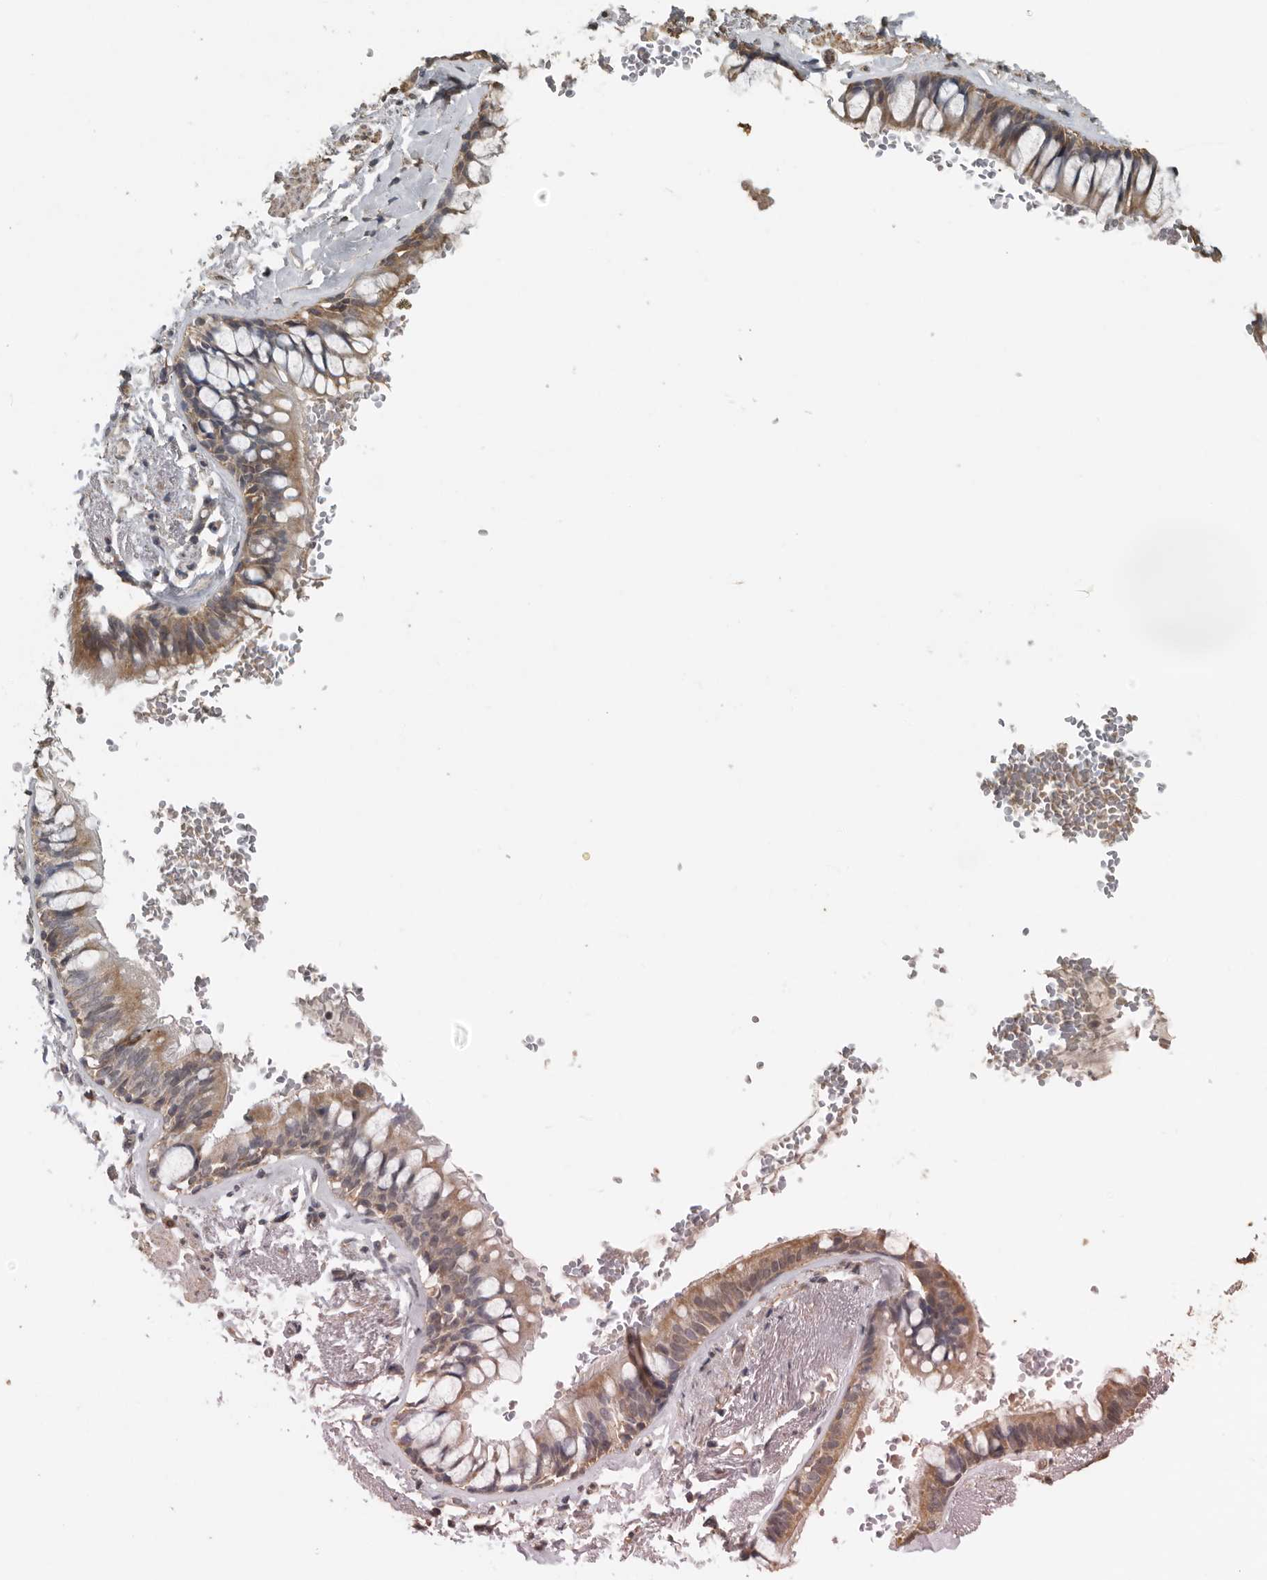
{"staining": {"intensity": "weak", "quantity": "25%-75%", "location": "cytoplasmic/membranous,nuclear"}, "tissue": "soft tissue", "cell_type": "Fibroblasts", "image_type": "normal", "snomed": [{"axis": "morphology", "description": "Normal tissue, NOS"}, {"axis": "topography", "description": "Cartilage tissue"}, {"axis": "topography", "description": "Bronchus"}], "caption": "Soft tissue stained with a brown dye displays weak cytoplasmic/membranous,nuclear positive expression in about 25%-75% of fibroblasts.", "gene": "AFAP1", "patient": {"sex": "female", "age": 73}}